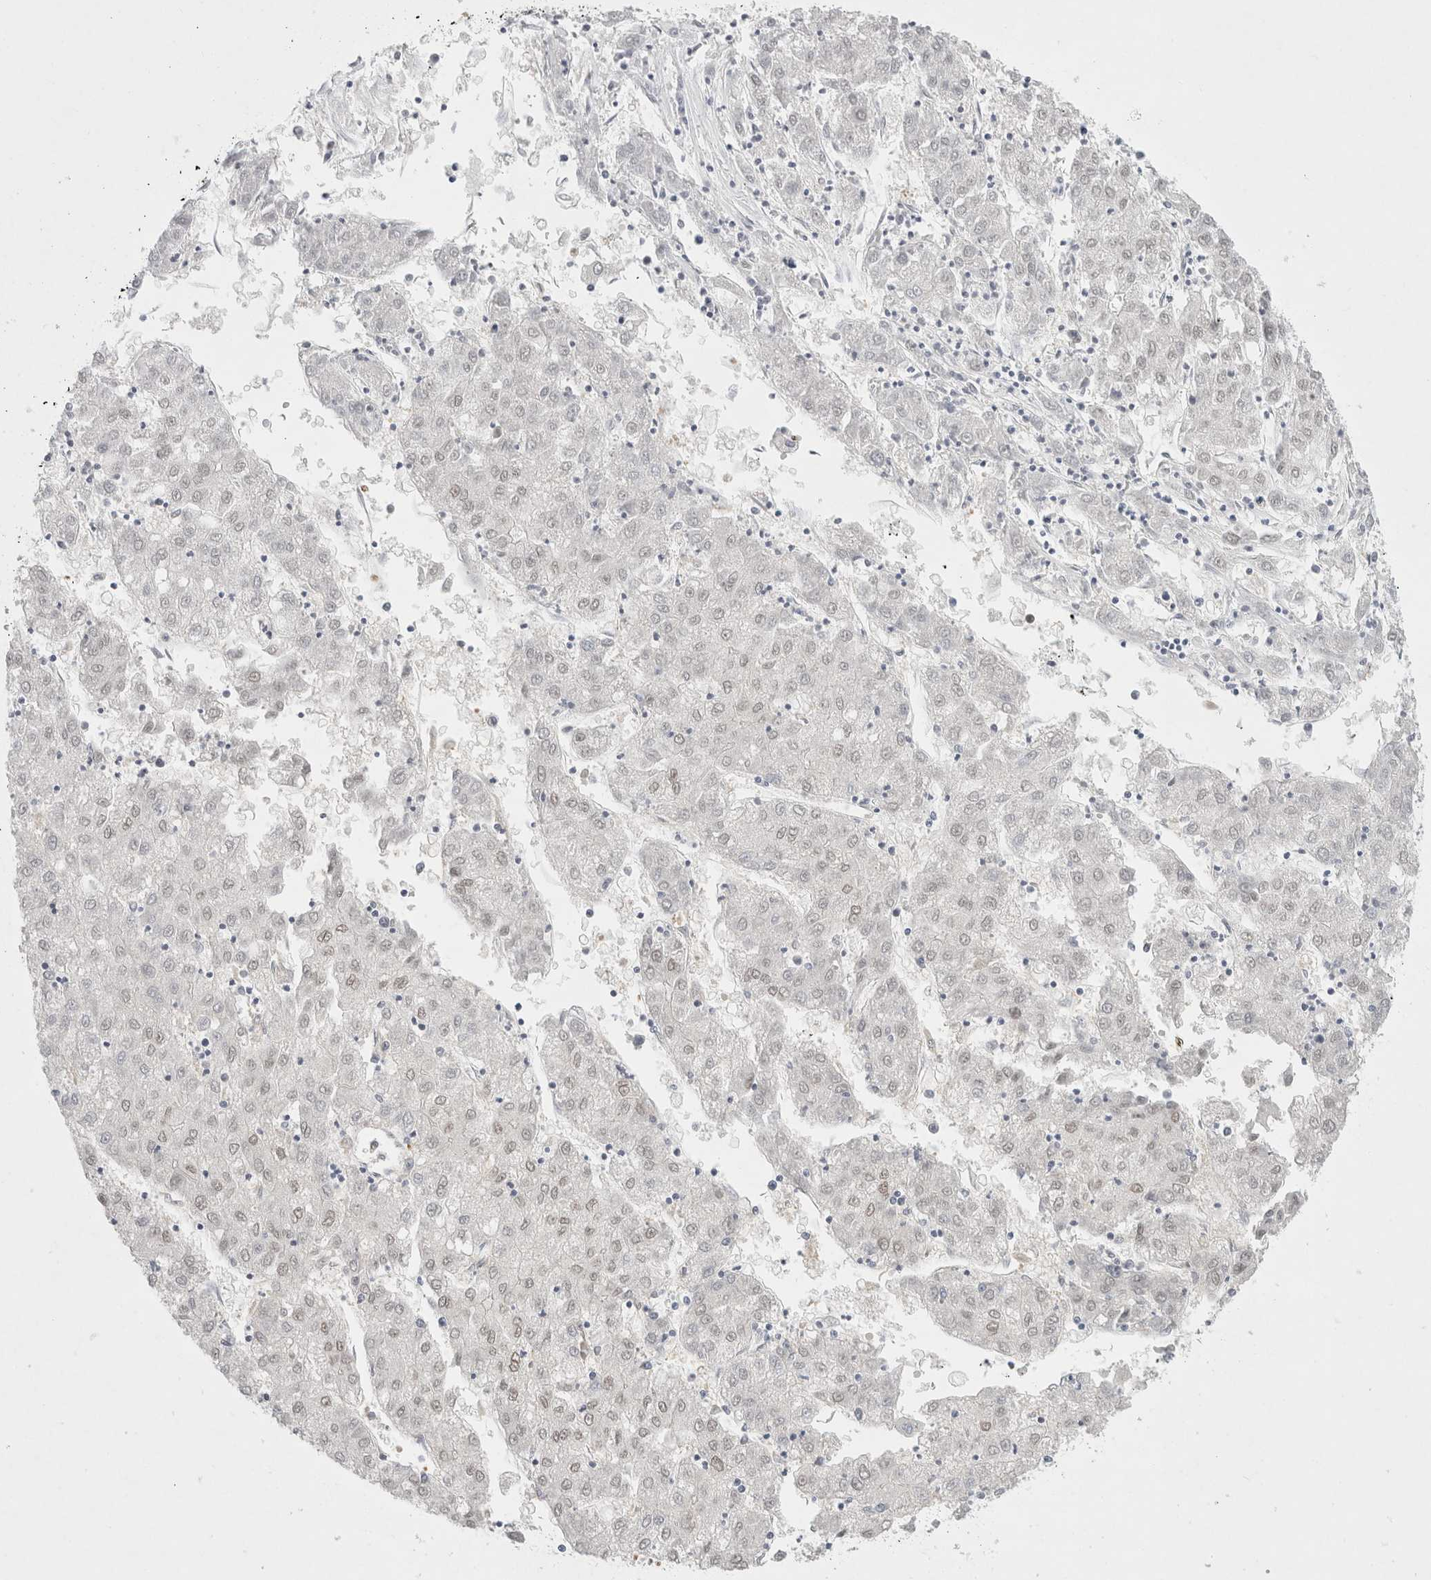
{"staining": {"intensity": "negative", "quantity": "none", "location": "none"}, "tissue": "liver cancer", "cell_type": "Tumor cells", "image_type": "cancer", "snomed": [{"axis": "morphology", "description": "Carcinoma, Hepatocellular, NOS"}, {"axis": "topography", "description": "Liver"}], "caption": "Liver hepatocellular carcinoma stained for a protein using immunohistochemistry displays no positivity tumor cells.", "gene": "CDCA7L", "patient": {"sex": "male", "age": 72}}